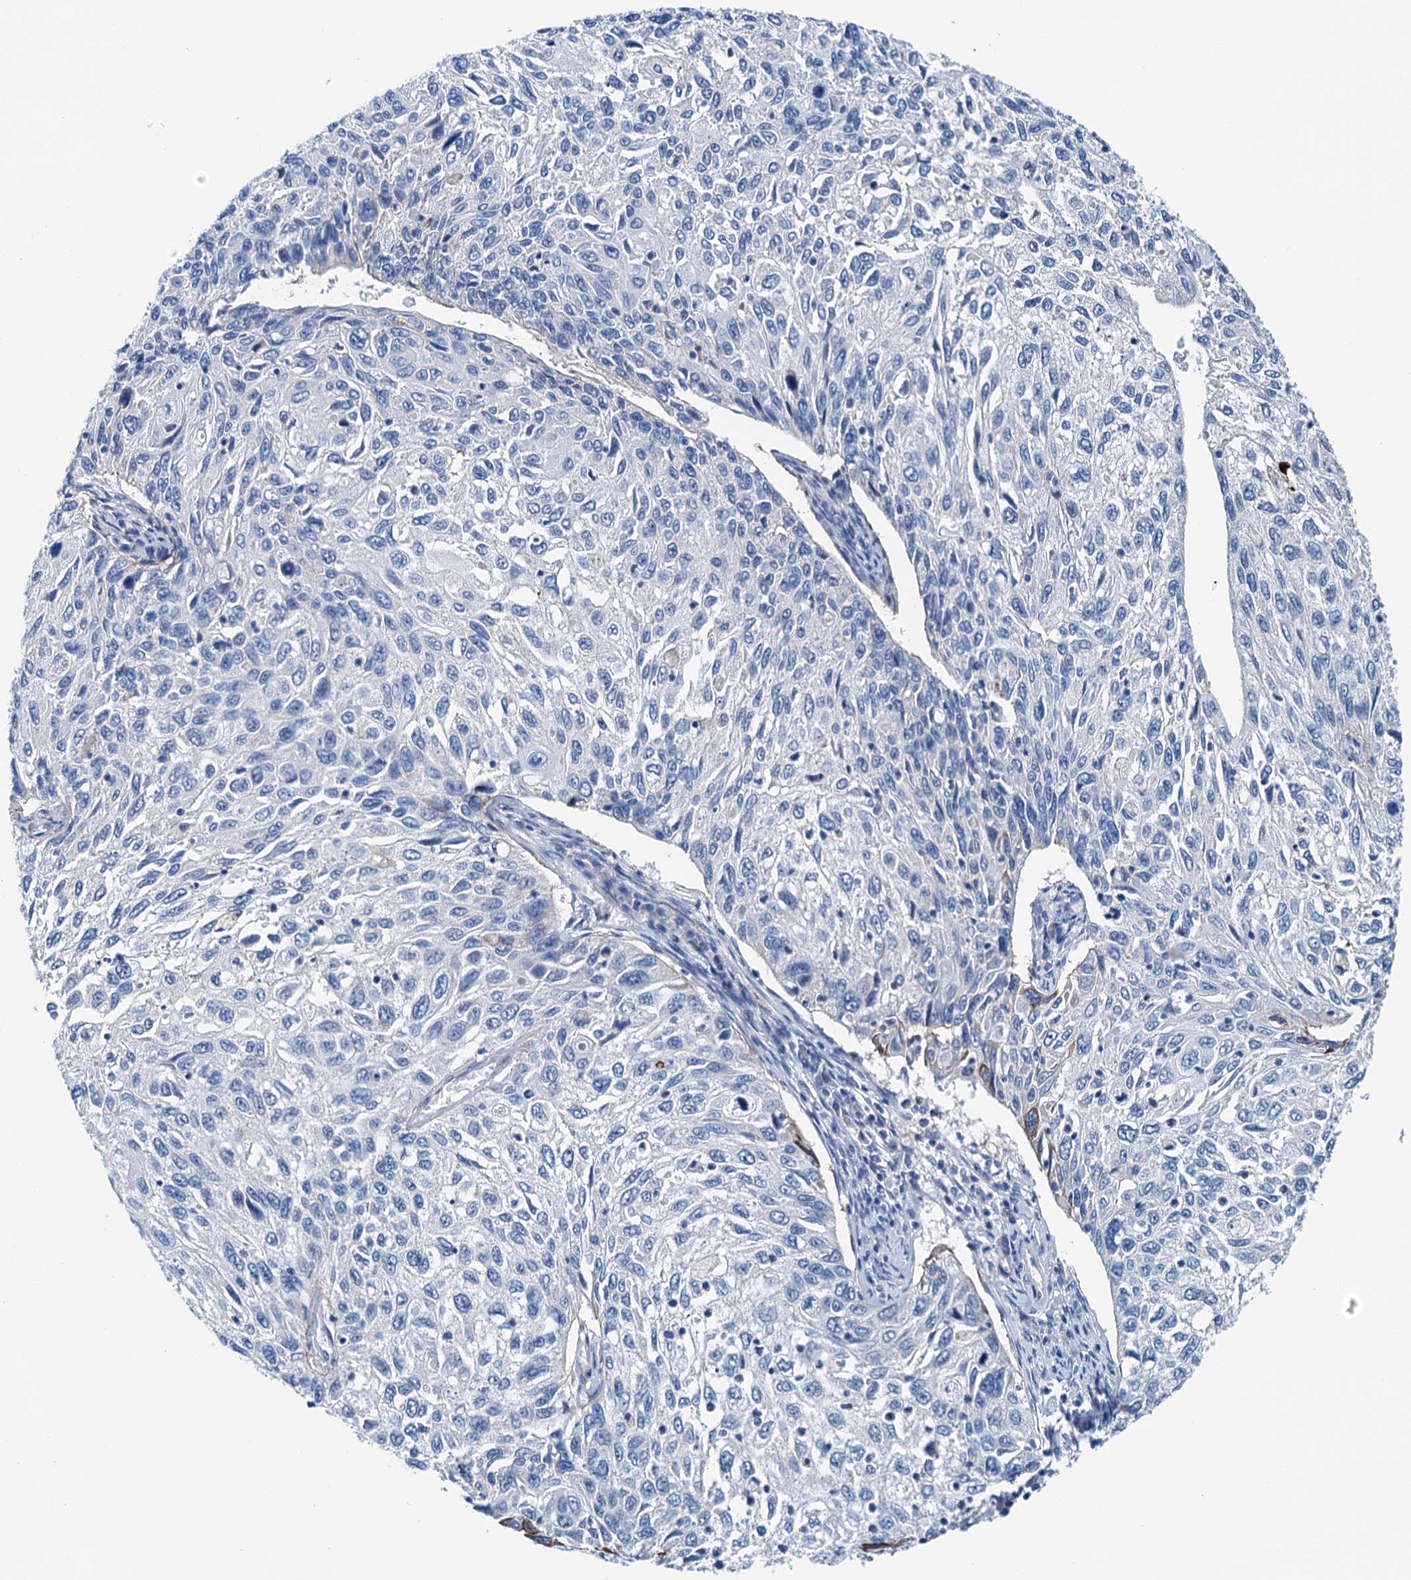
{"staining": {"intensity": "moderate", "quantity": "<25%", "location": "cytoplasmic/membranous"}, "tissue": "cervical cancer", "cell_type": "Tumor cells", "image_type": "cancer", "snomed": [{"axis": "morphology", "description": "Squamous cell carcinoma, NOS"}, {"axis": "topography", "description": "Cervix"}], "caption": "This is an image of immunohistochemistry staining of cervical cancer (squamous cell carcinoma), which shows moderate staining in the cytoplasmic/membranous of tumor cells.", "gene": "KNDC1", "patient": {"sex": "female", "age": 70}}